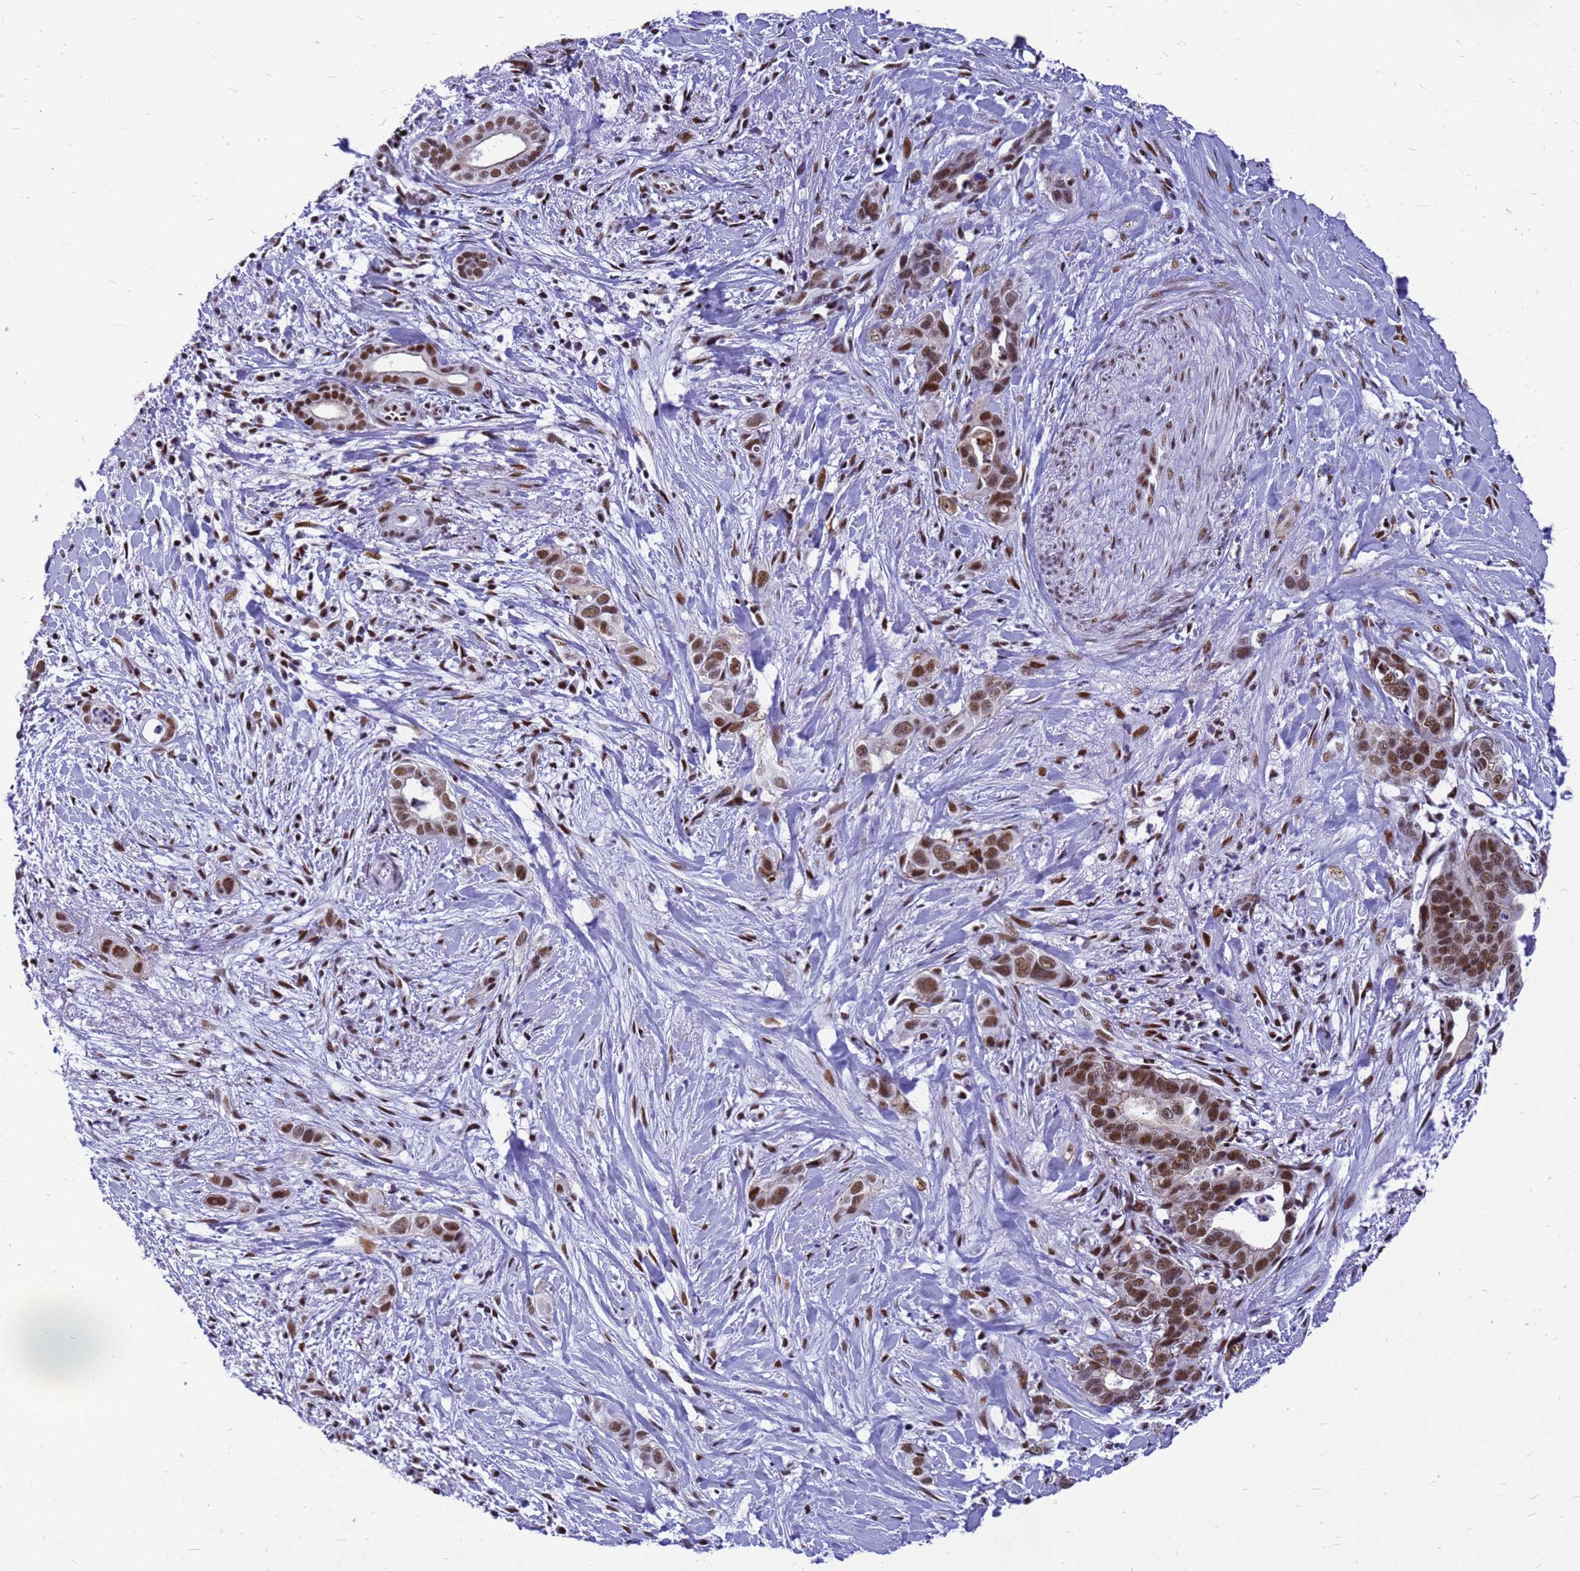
{"staining": {"intensity": "moderate", "quantity": ">75%", "location": "nuclear"}, "tissue": "liver cancer", "cell_type": "Tumor cells", "image_type": "cancer", "snomed": [{"axis": "morphology", "description": "Cholangiocarcinoma"}, {"axis": "topography", "description": "Liver"}], "caption": "This photomicrograph exhibits IHC staining of human cholangiocarcinoma (liver), with medium moderate nuclear expression in about >75% of tumor cells.", "gene": "SART3", "patient": {"sex": "female", "age": 79}}